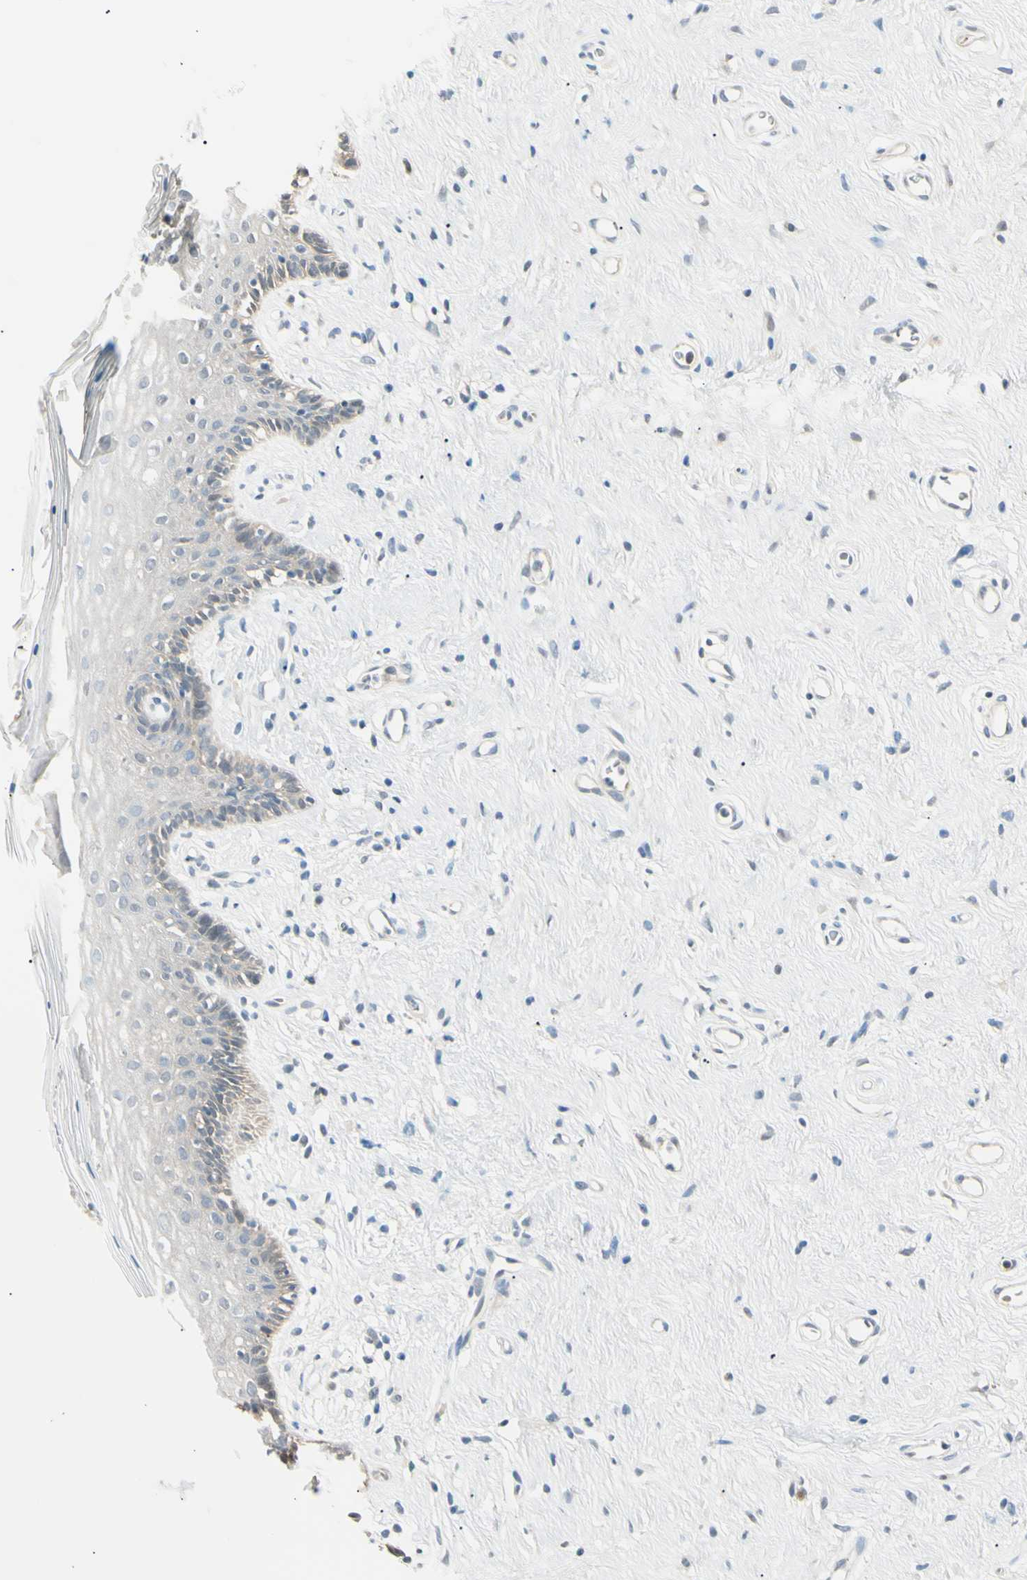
{"staining": {"intensity": "negative", "quantity": "none", "location": "none"}, "tissue": "vagina", "cell_type": "Squamous epithelial cells", "image_type": "normal", "snomed": [{"axis": "morphology", "description": "Normal tissue, NOS"}, {"axis": "topography", "description": "Vagina"}], "caption": "The immunohistochemistry (IHC) photomicrograph has no significant expression in squamous epithelial cells of vagina. The staining is performed using DAB (3,3'-diaminobenzidine) brown chromogen with nuclei counter-stained in using hematoxylin.", "gene": "LHPP", "patient": {"sex": "female", "age": 44}}